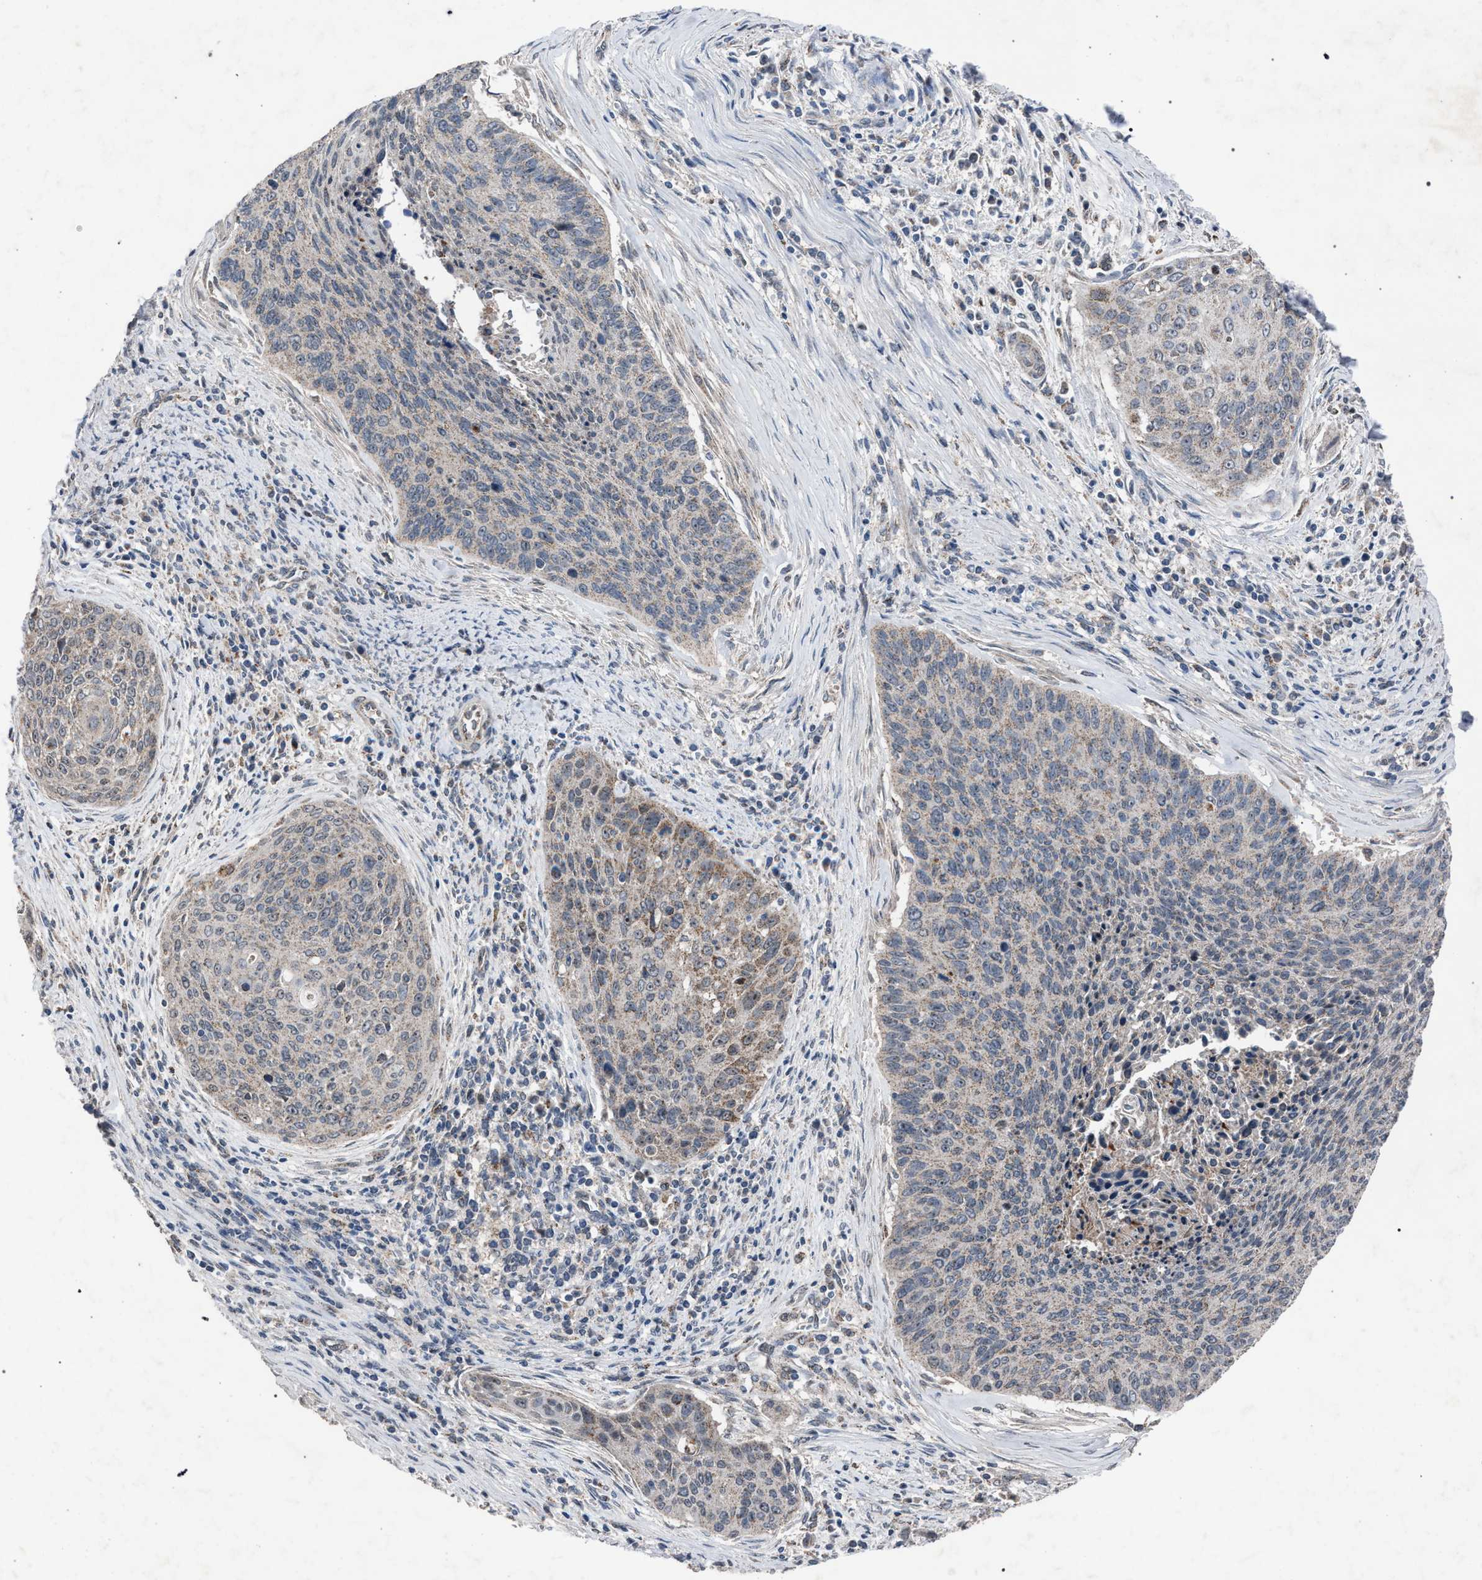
{"staining": {"intensity": "weak", "quantity": "25%-75%", "location": "cytoplasmic/membranous"}, "tissue": "cervical cancer", "cell_type": "Tumor cells", "image_type": "cancer", "snomed": [{"axis": "morphology", "description": "Squamous cell carcinoma, NOS"}, {"axis": "topography", "description": "Cervix"}], "caption": "Protein expression analysis of cervical cancer shows weak cytoplasmic/membranous staining in approximately 25%-75% of tumor cells.", "gene": "HSD17B4", "patient": {"sex": "female", "age": 55}}